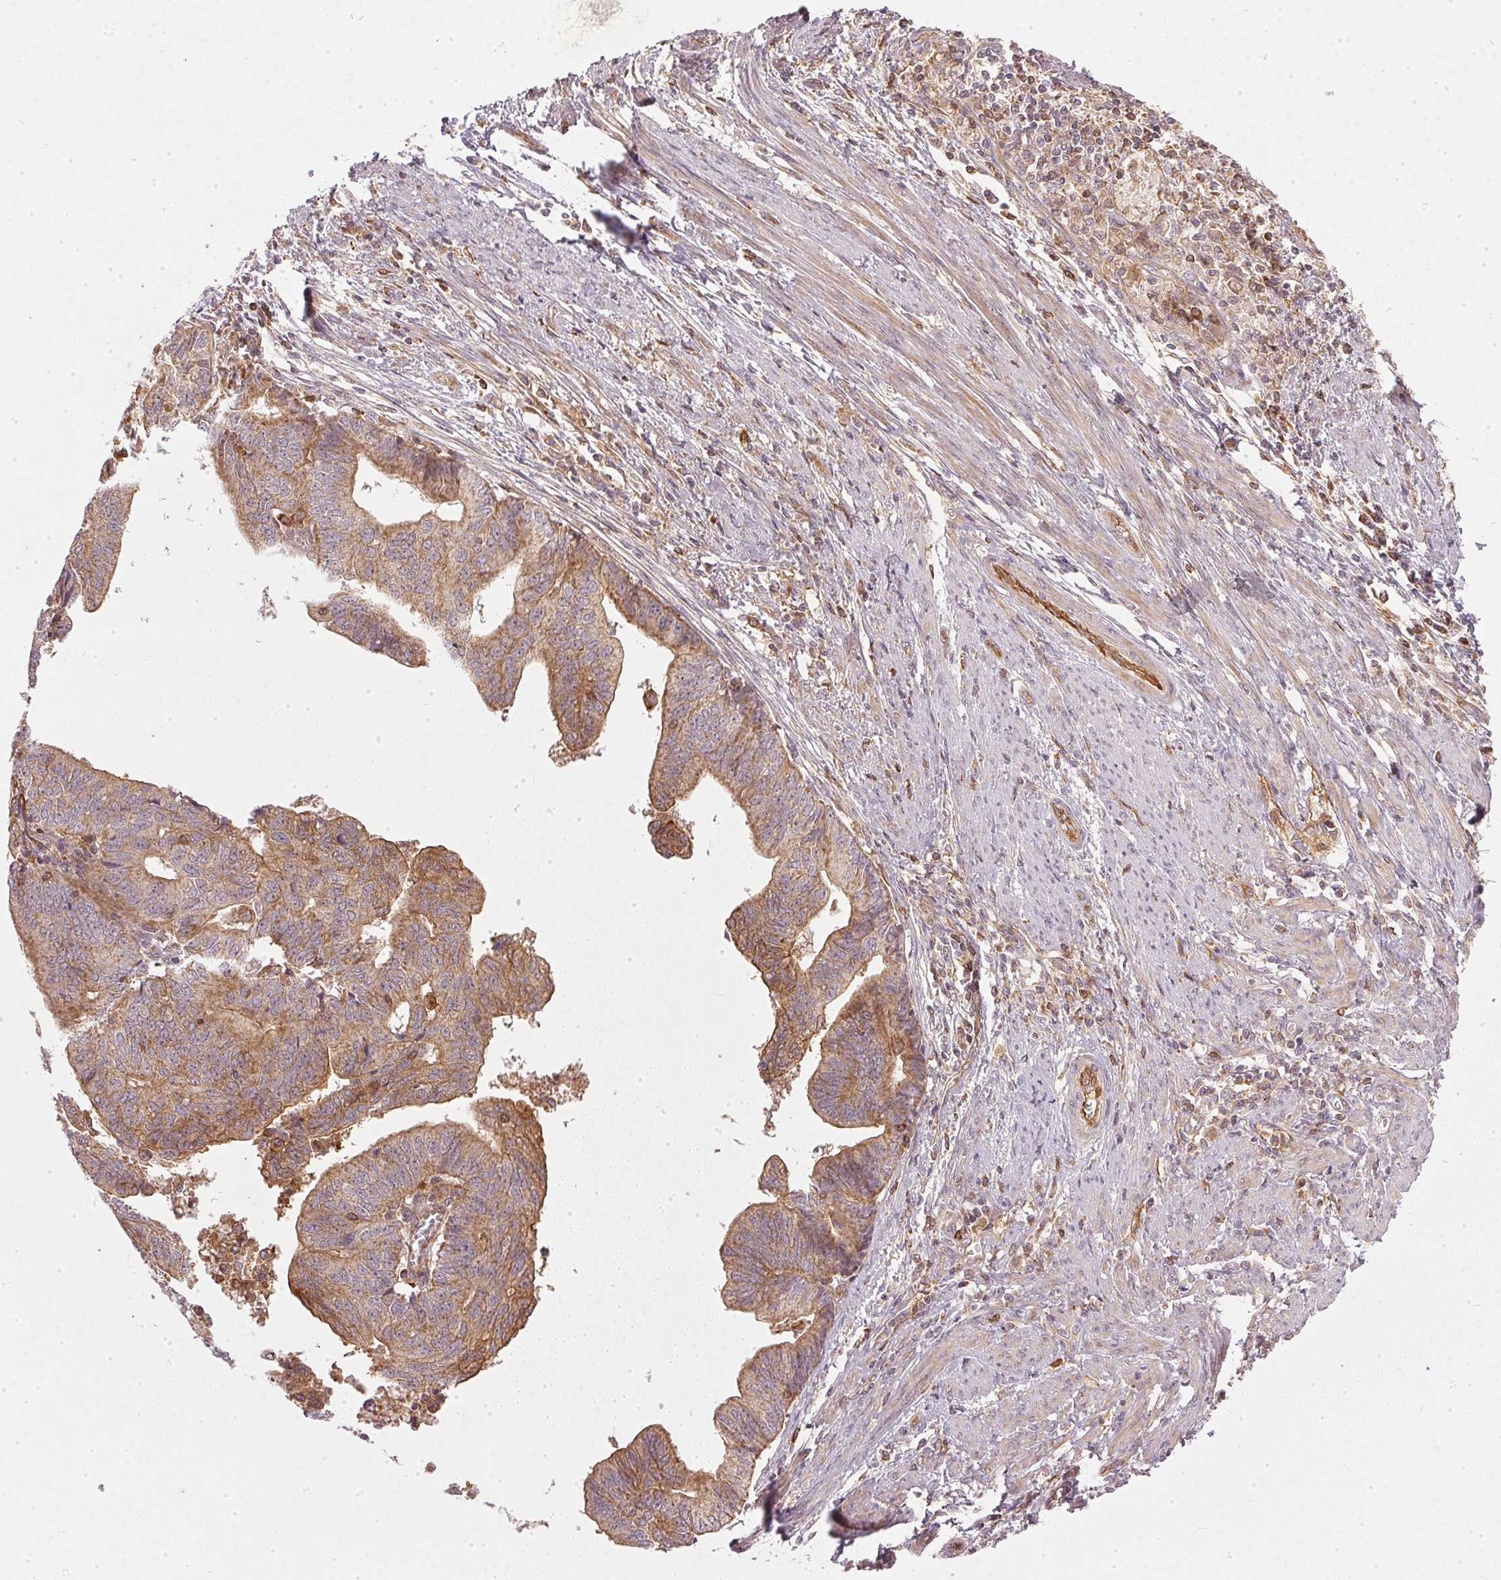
{"staining": {"intensity": "moderate", "quantity": ">75%", "location": "cytoplasmic/membranous"}, "tissue": "endometrial cancer", "cell_type": "Tumor cells", "image_type": "cancer", "snomed": [{"axis": "morphology", "description": "Adenocarcinoma, NOS"}, {"axis": "topography", "description": "Endometrium"}], "caption": "A photomicrograph of human adenocarcinoma (endometrial) stained for a protein reveals moderate cytoplasmic/membranous brown staining in tumor cells.", "gene": "NADK2", "patient": {"sex": "female", "age": 65}}